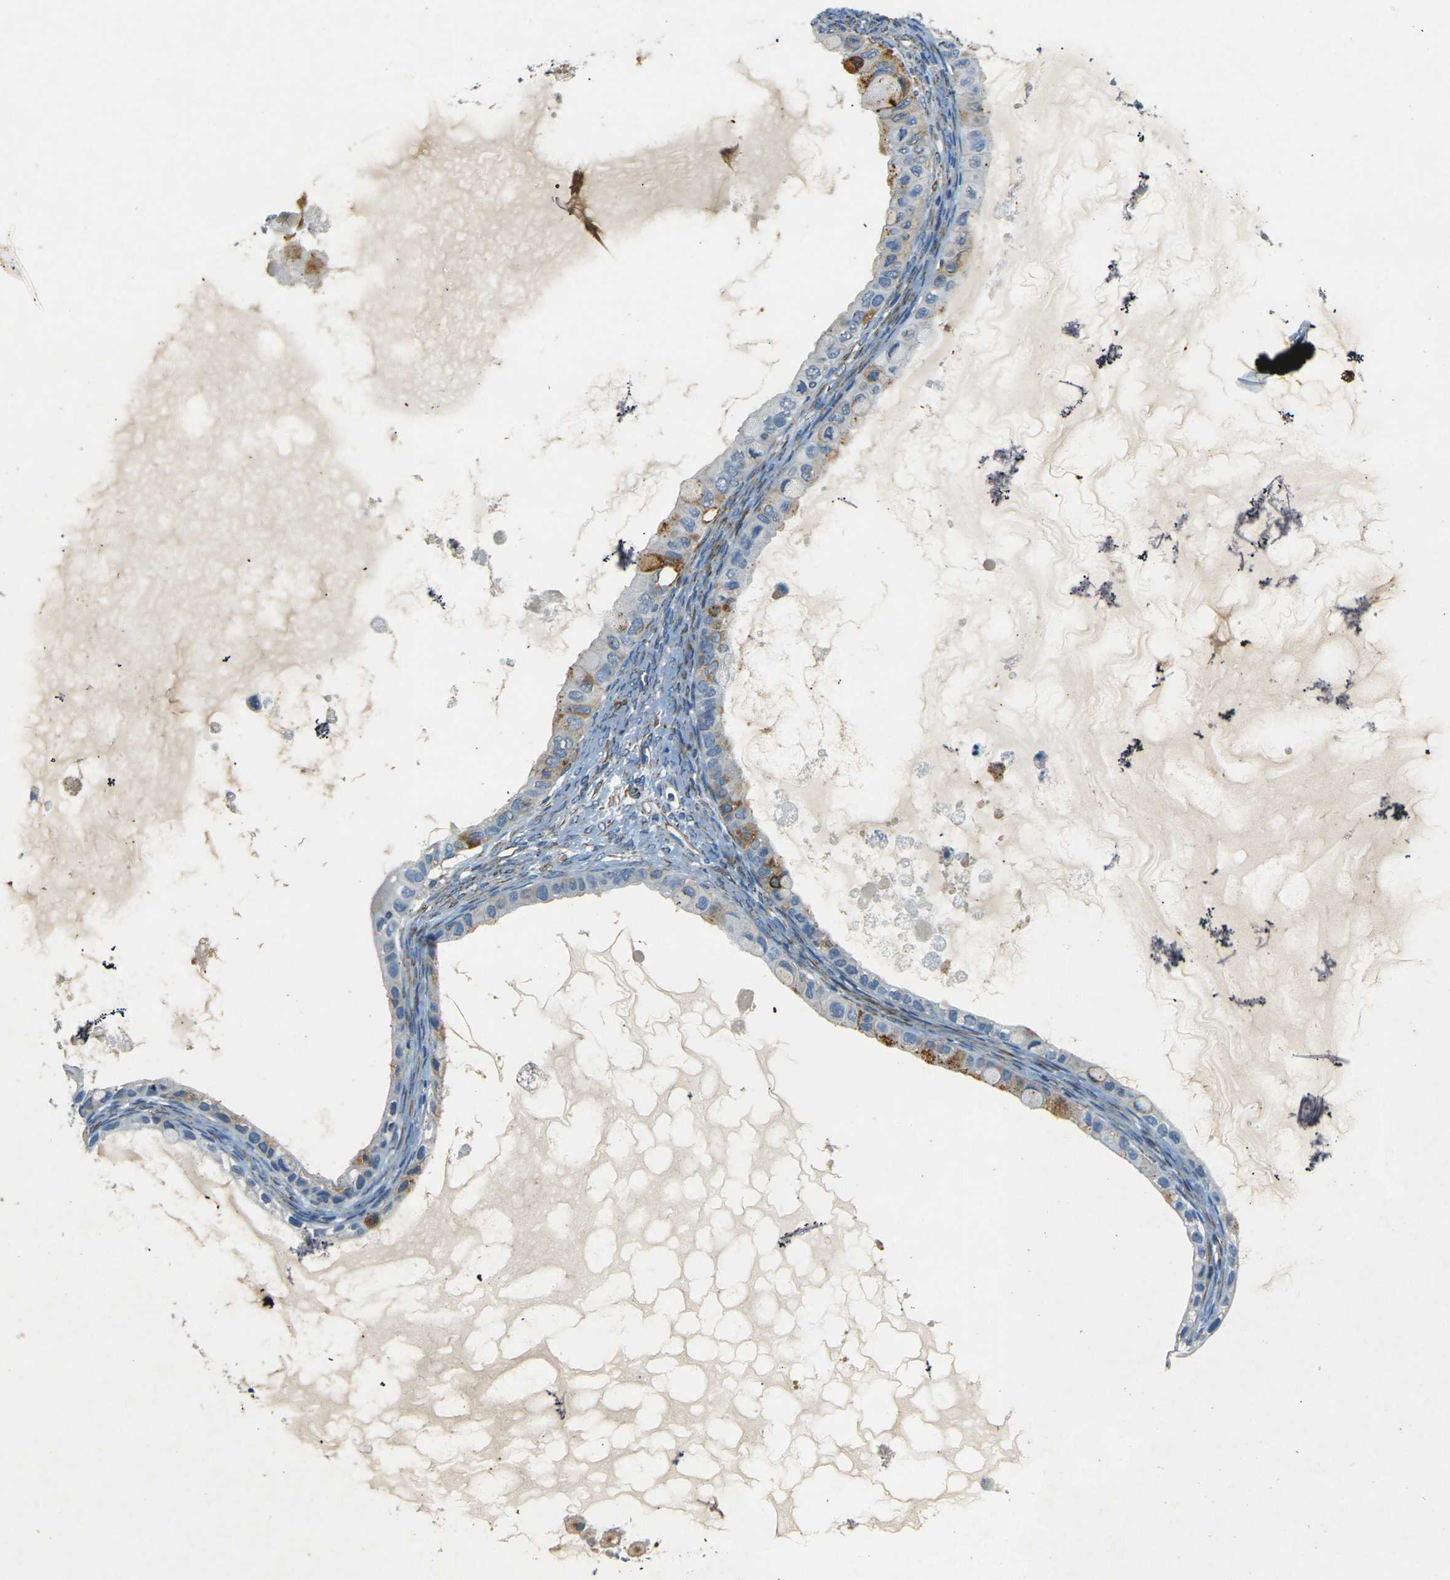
{"staining": {"intensity": "moderate", "quantity": "<25%", "location": "cytoplasmic/membranous"}, "tissue": "ovarian cancer", "cell_type": "Tumor cells", "image_type": "cancer", "snomed": [{"axis": "morphology", "description": "Cystadenocarcinoma, mucinous, NOS"}, {"axis": "topography", "description": "Ovary"}], "caption": "Tumor cells show low levels of moderate cytoplasmic/membranous staining in approximately <25% of cells in human mucinous cystadenocarcinoma (ovarian).", "gene": "SORT1", "patient": {"sex": "female", "age": 80}}